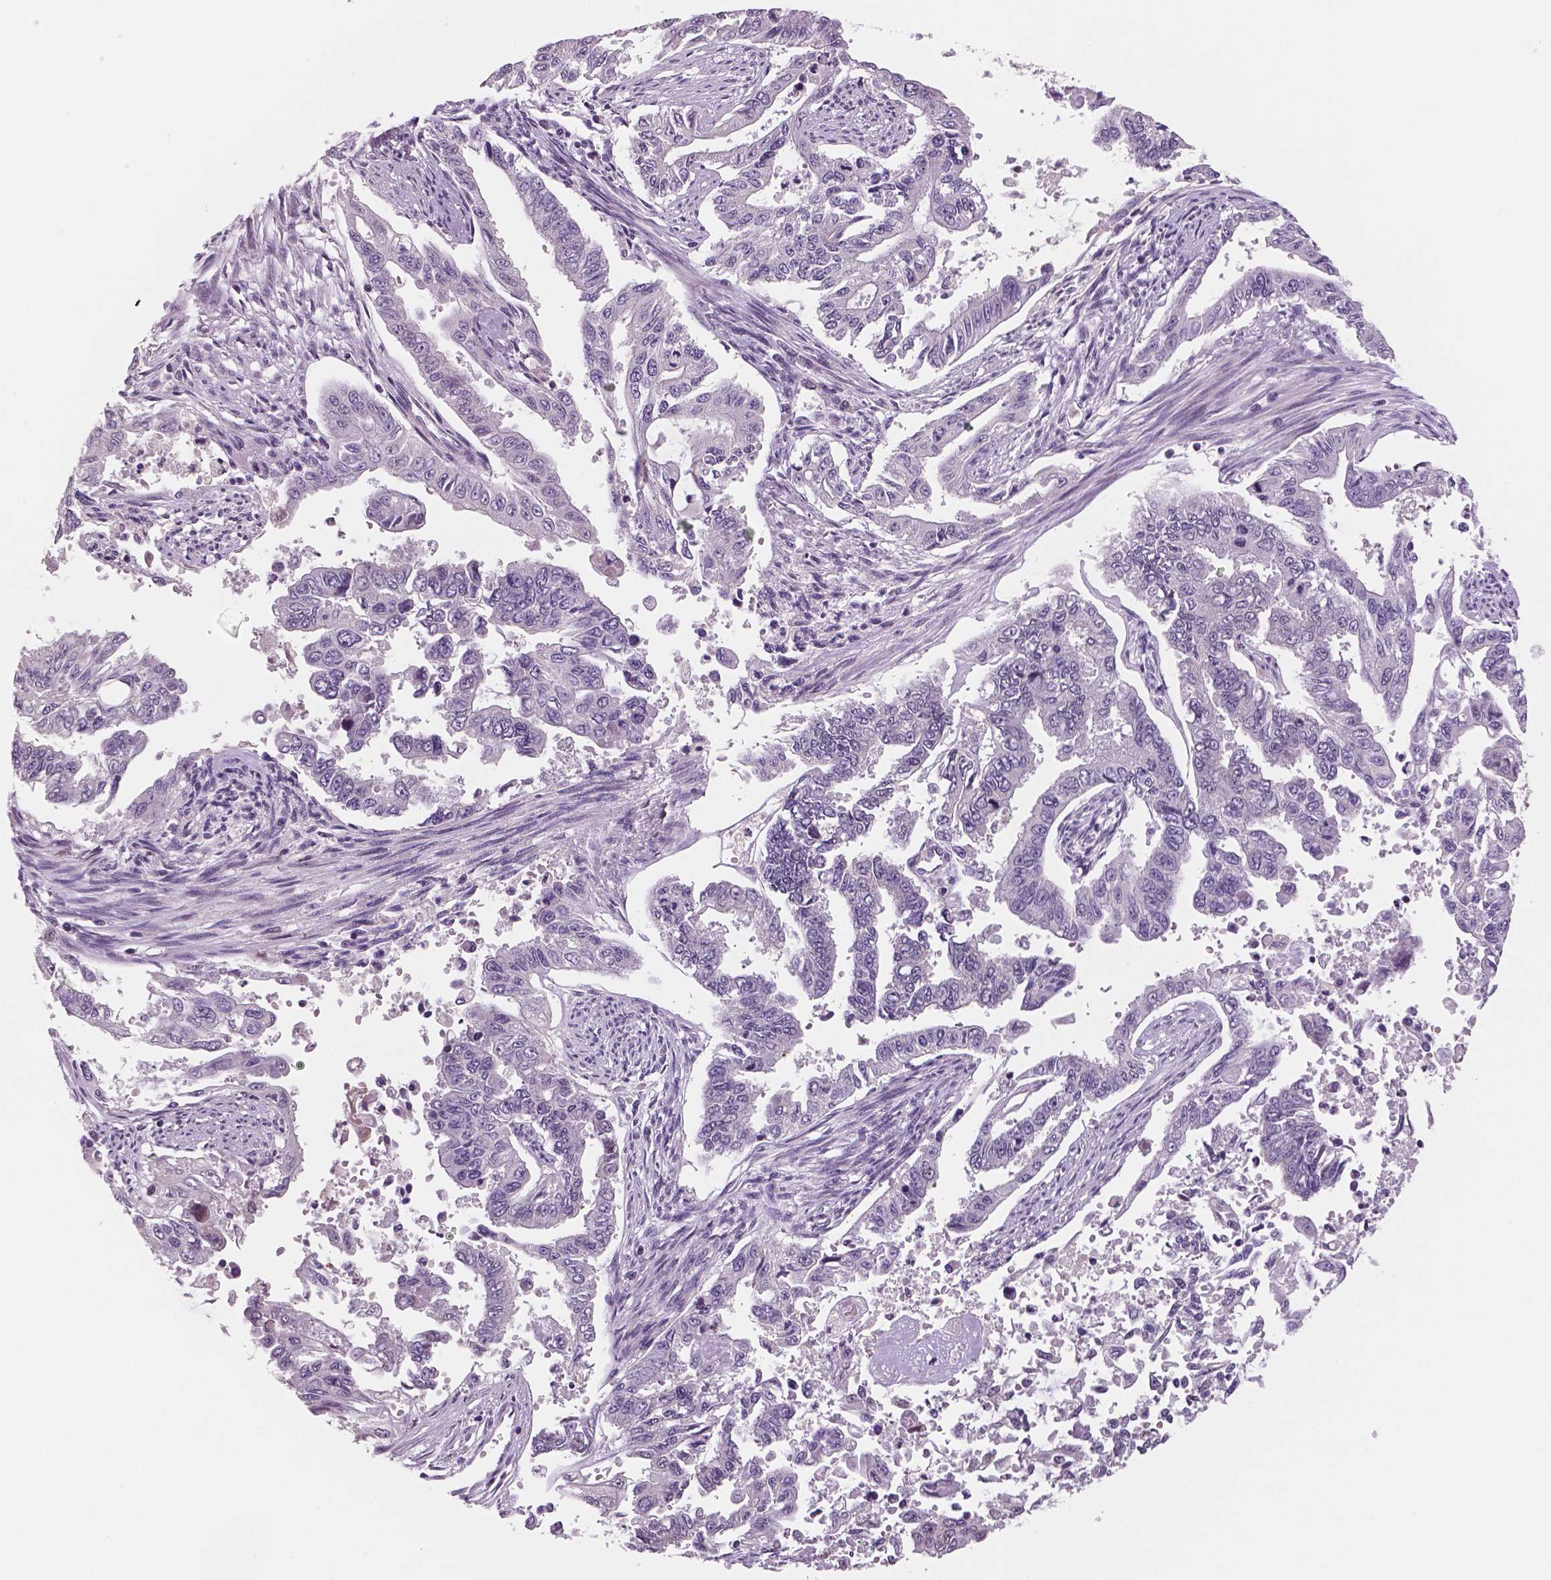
{"staining": {"intensity": "negative", "quantity": "none", "location": "none"}, "tissue": "endometrial cancer", "cell_type": "Tumor cells", "image_type": "cancer", "snomed": [{"axis": "morphology", "description": "Adenocarcinoma, NOS"}, {"axis": "topography", "description": "Uterus"}], "caption": "Tumor cells show no significant expression in adenocarcinoma (endometrial).", "gene": "STAT3", "patient": {"sex": "female", "age": 59}}